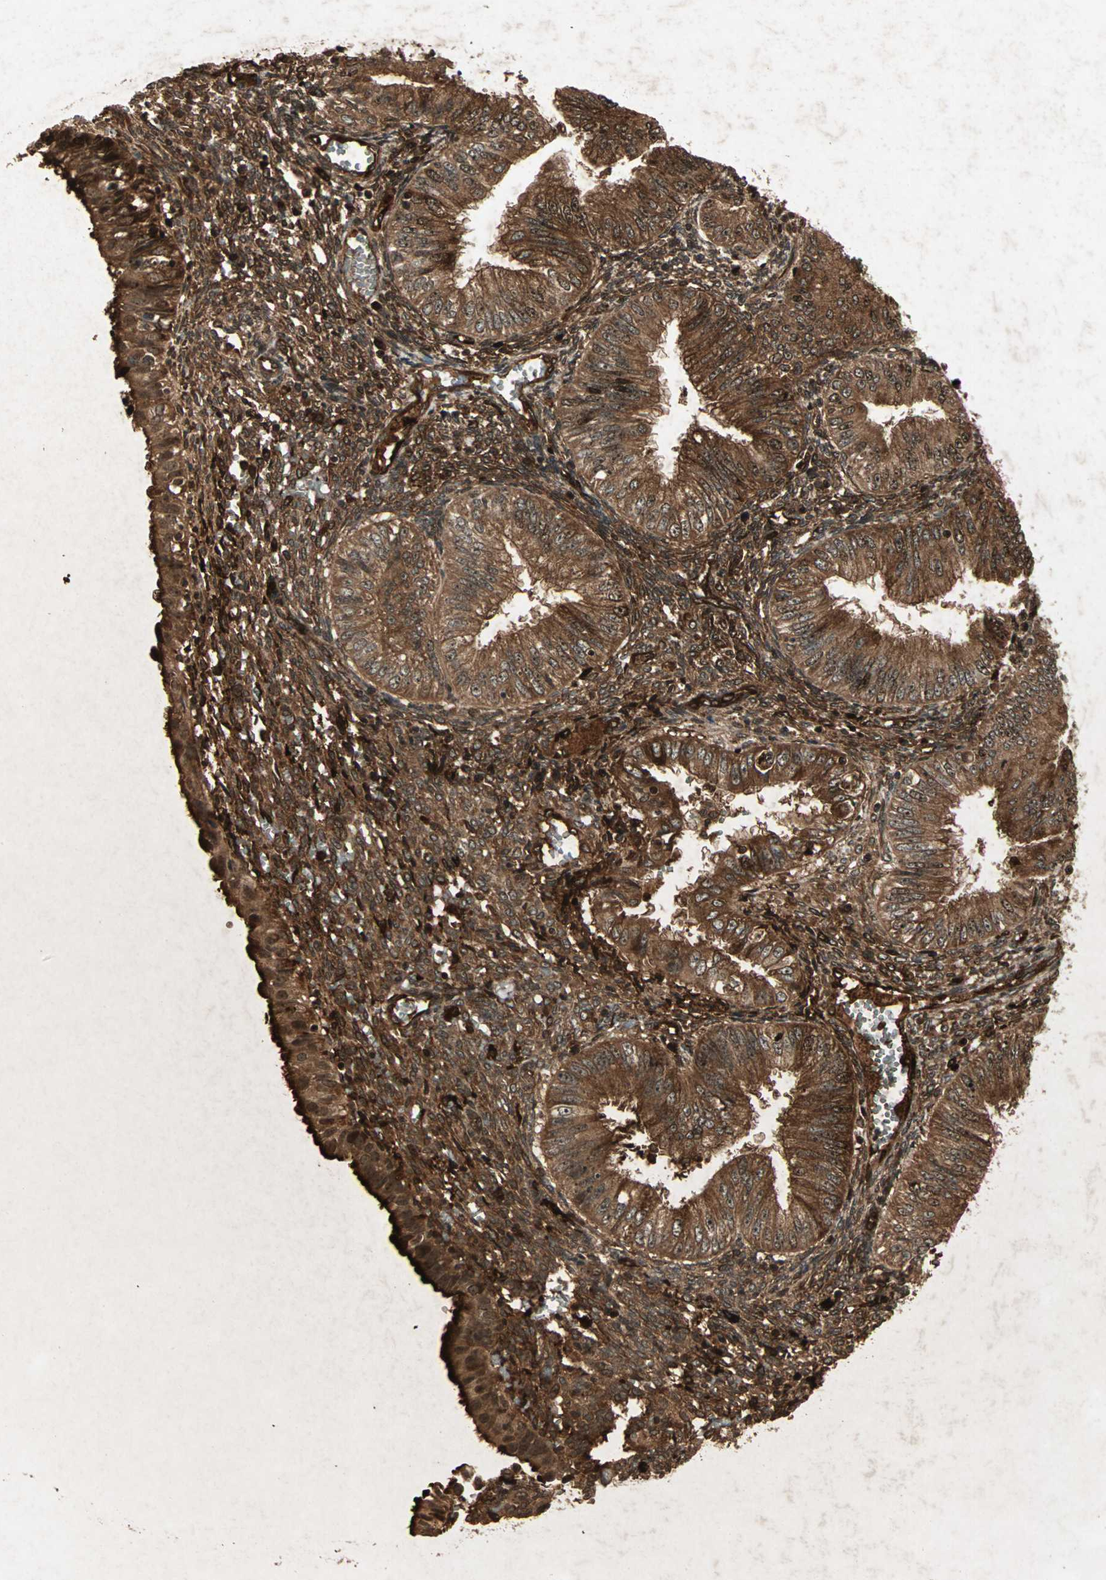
{"staining": {"intensity": "strong", "quantity": ">75%", "location": "cytoplasmic/membranous"}, "tissue": "endometrial cancer", "cell_type": "Tumor cells", "image_type": "cancer", "snomed": [{"axis": "morphology", "description": "Normal tissue, NOS"}, {"axis": "morphology", "description": "Adenocarcinoma, NOS"}, {"axis": "topography", "description": "Endometrium"}], "caption": "Human adenocarcinoma (endometrial) stained with a brown dye reveals strong cytoplasmic/membranous positive expression in about >75% of tumor cells.", "gene": "RFFL", "patient": {"sex": "female", "age": 53}}